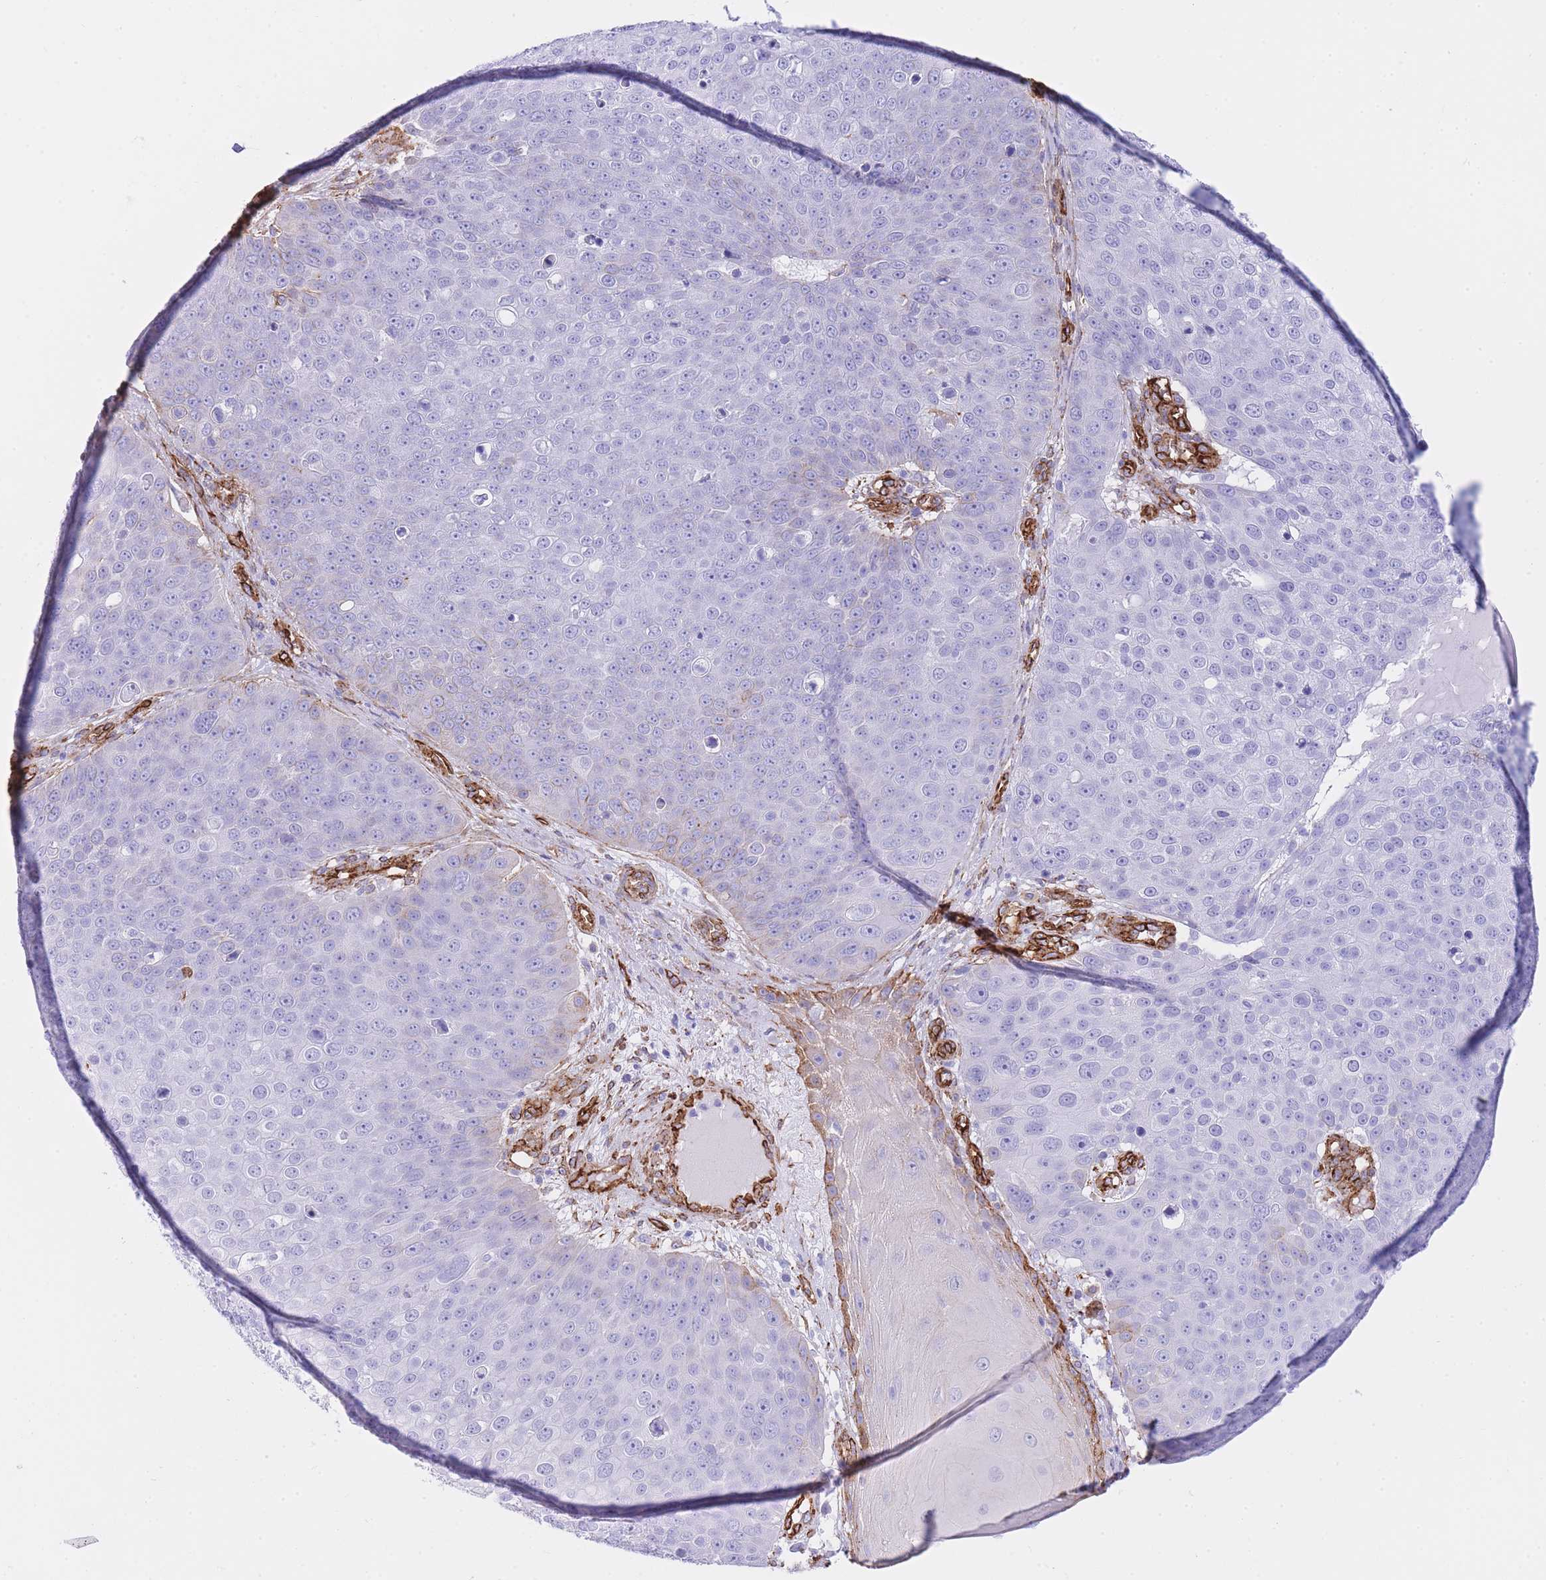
{"staining": {"intensity": "negative", "quantity": "none", "location": "none"}, "tissue": "skin cancer", "cell_type": "Tumor cells", "image_type": "cancer", "snomed": [{"axis": "morphology", "description": "Squamous cell carcinoma, NOS"}, {"axis": "topography", "description": "Skin"}], "caption": "Immunohistochemical staining of human squamous cell carcinoma (skin) reveals no significant positivity in tumor cells.", "gene": "CAVIN1", "patient": {"sex": "male", "age": 71}}